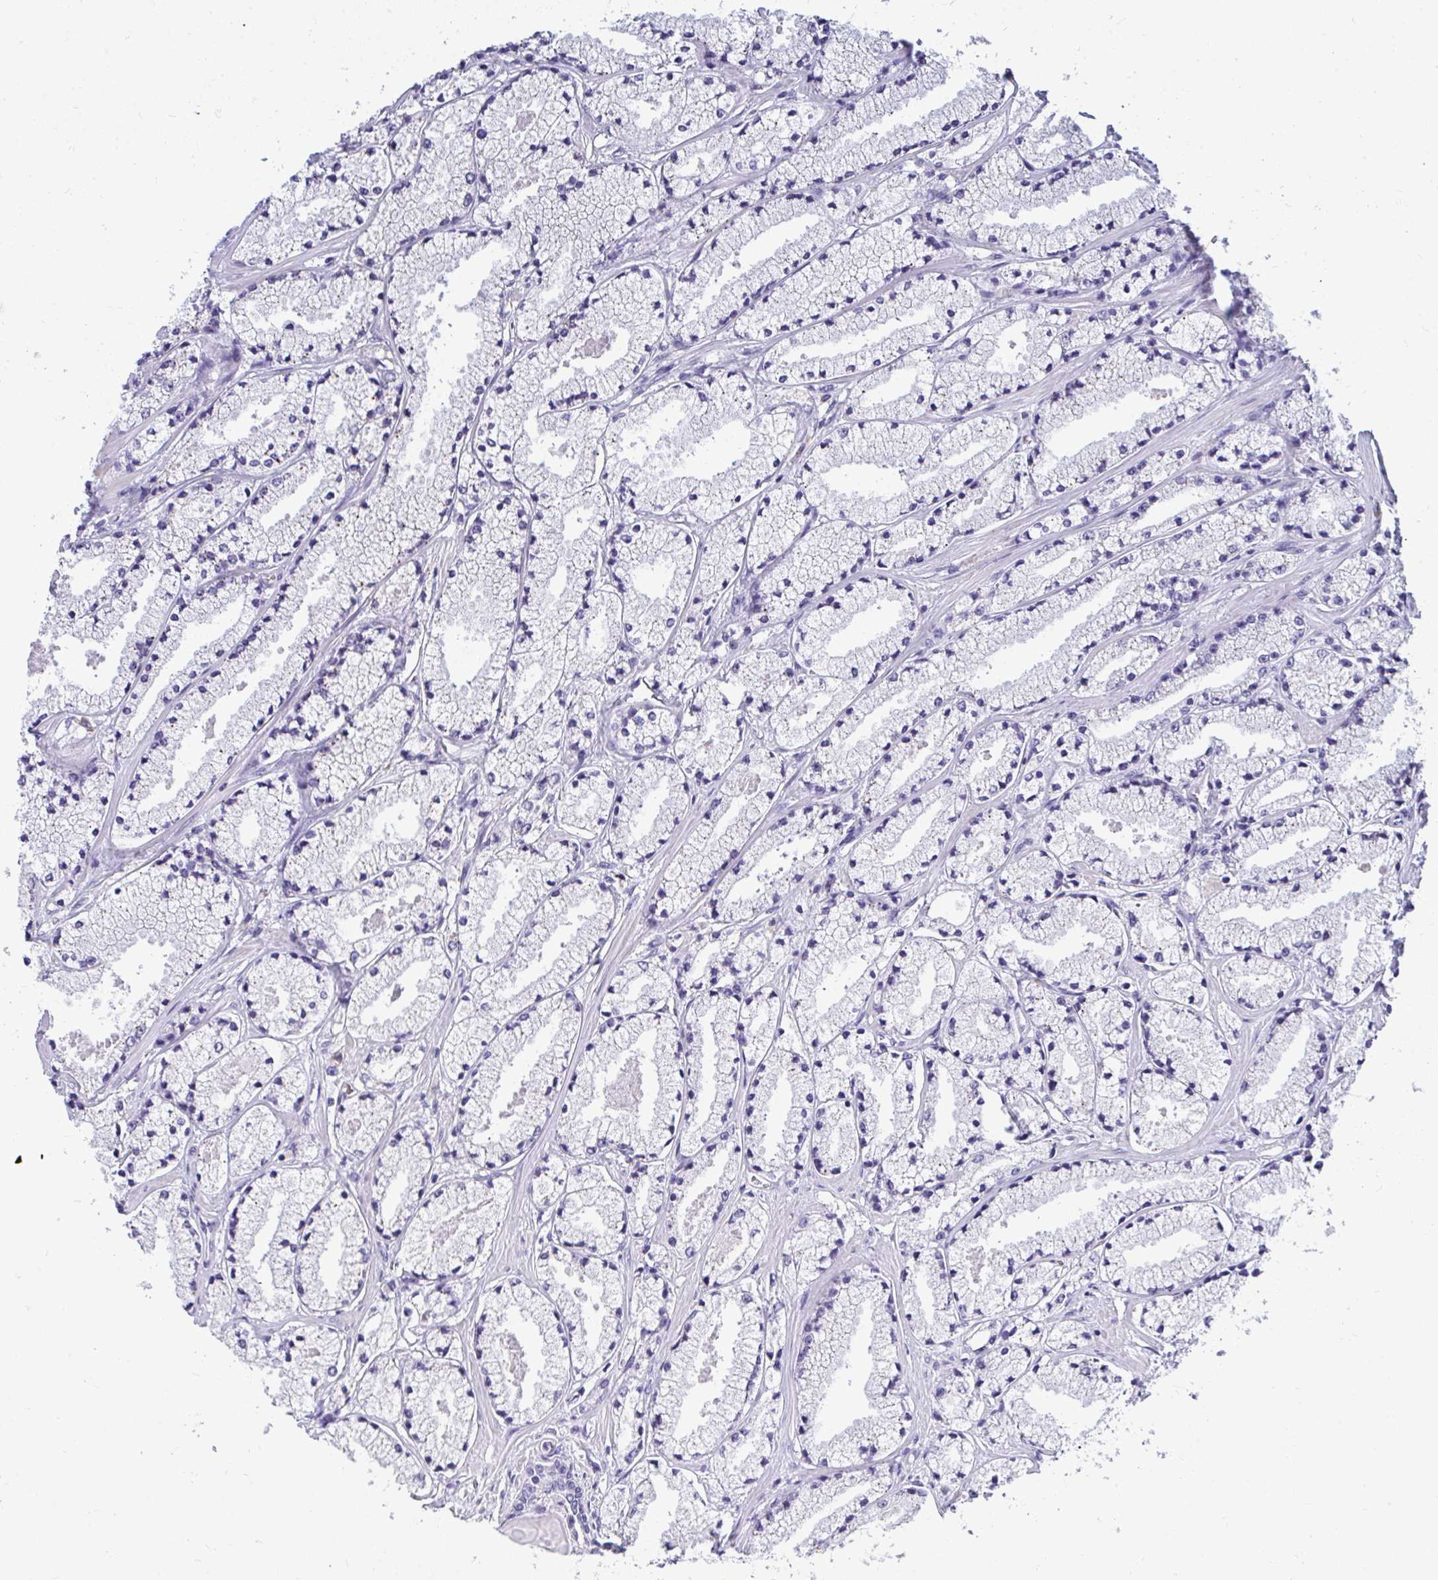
{"staining": {"intensity": "negative", "quantity": "none", "location": "none"}, "tissue": "prostate cancer", "cell_type": "Tumor cells", "image_type": "cancer", "snomed": [{"axis": "morphology", "description": "Adenocarcinoma, High grade"}, {"axis": "topography", "description": "Prostate"}], "caption": "Prostate cancer stained for a protein using IHC reveals no staining tumor cells.", "gene": "TSBP1", "patient": {"sex": "male", "age": 63}}